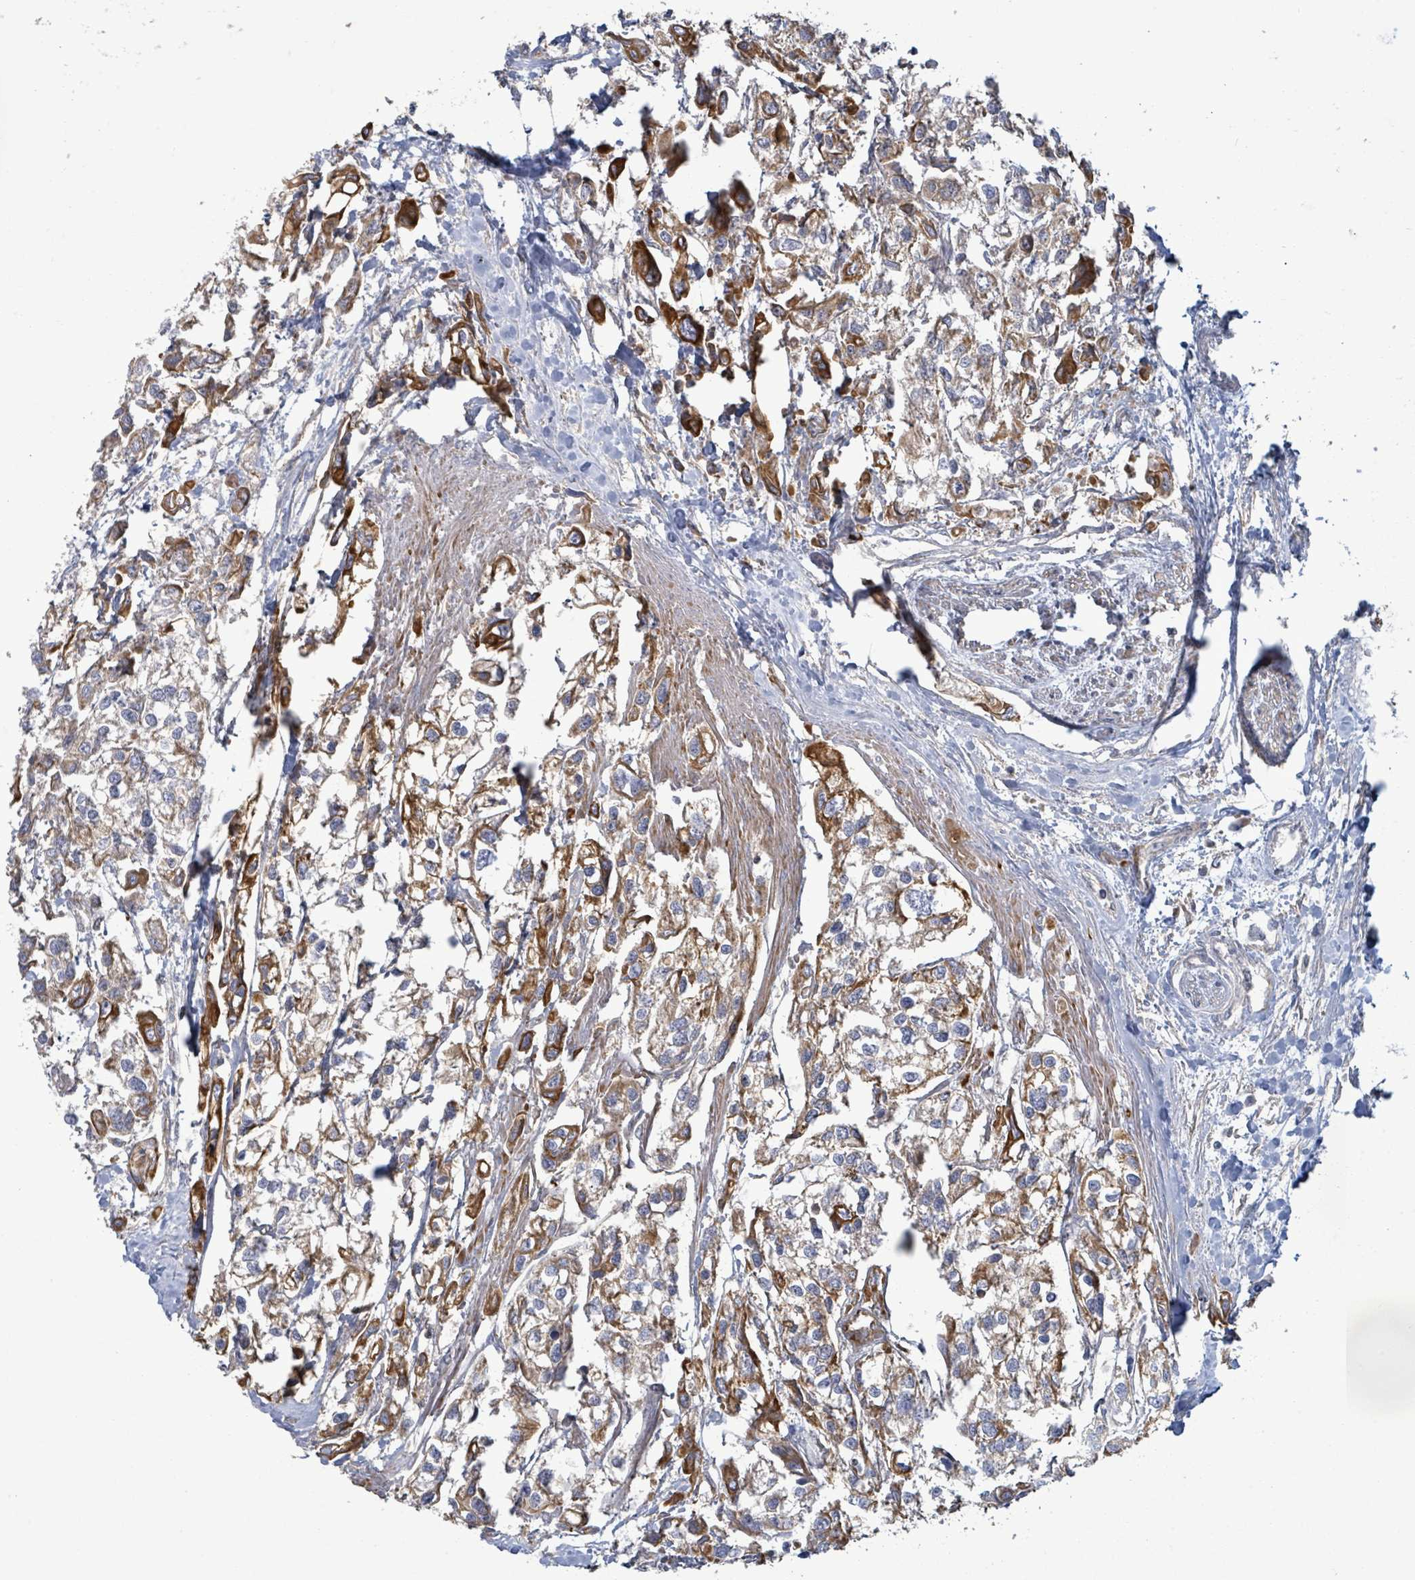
{"staining": {"intensity": "strong", "quantity": "25%-75%", "location": "cytoplasmic/membranous"}, "tissue": "urothelial cancer", "cell_type": "Tumor cells", "image_type": "cancer", "snomed": [{"axis": "morphology", "description": "Urothelial carcinoma, High grade"}, {"axis": "topography", "description": "Urinary bladder"}], "caption": "Immunohistochemical staining of human urothelial carcinoma (high-grade) exhibits high levels of strong cytoplasmic/membranous protein positivity in approximately 25%-75% of tumor cells.", "gene": "COL13A1", "patient": {"sex": "male", "age": 67}}